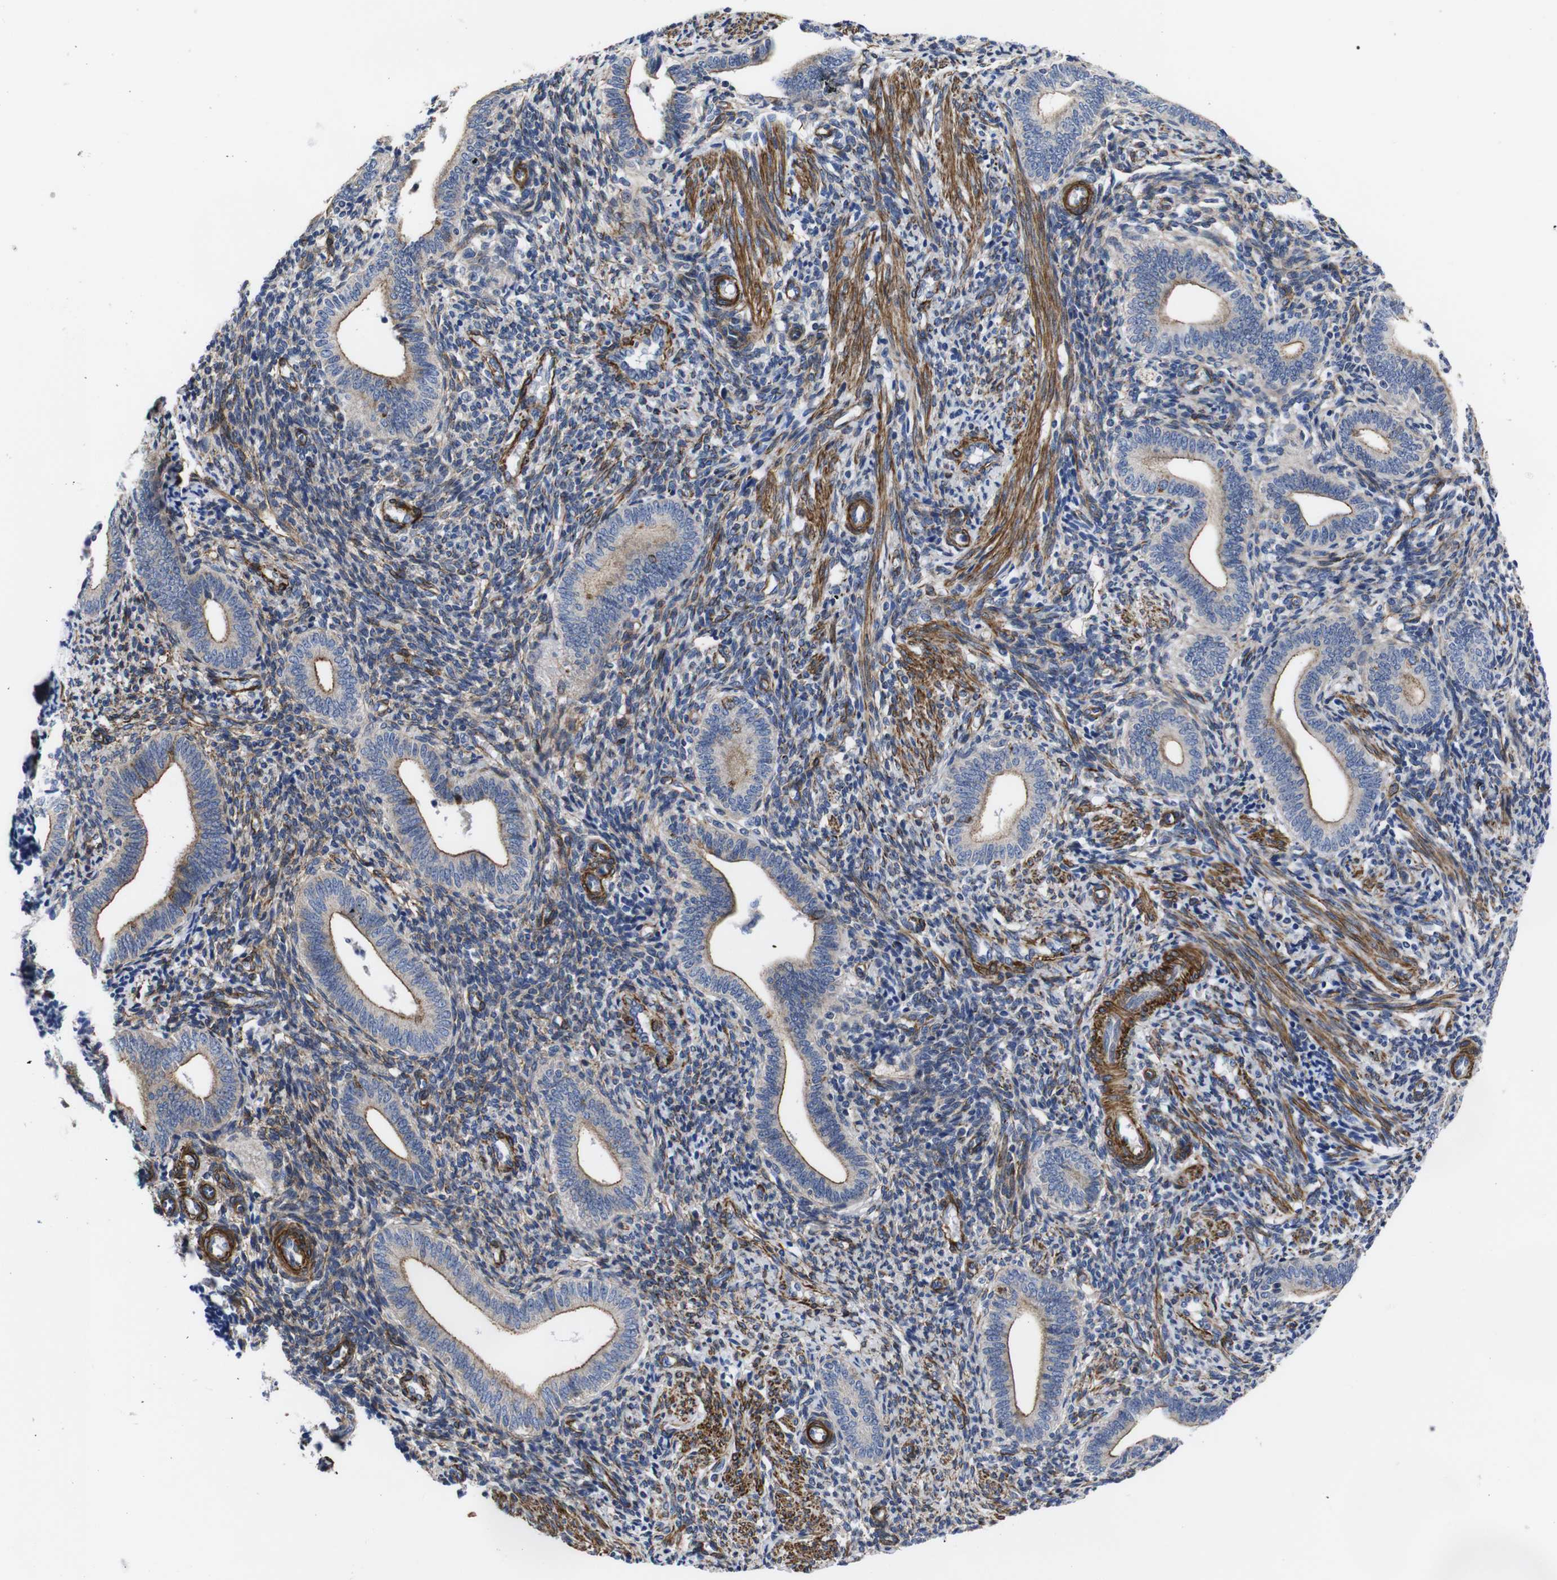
{"staining": {"intensity": "weak", "quantity": "<25%", "location": "cytoplasmic/membranous"}, "tissue": "endometrium", "cell_type": "Cells in endometrial stroma", "image_type": "normal", "snomed": [{"axis": "morphology", "description": "Normal tissue, NOS"}, {"axis": "topography", "description": "Uterus"}, {"axis": "topography", "description": "Endometrium"}], "caption": "Micrograph shows no significant protein positivity in cells in endometrial stroma of normal endometrium. (DAB (3,3'-diaminobenzidine) immunohistochemistry (IHC) with hematoxylin counter stain).", "gene": "WNT10A", "patient": {"sex": "female", "age": 33}}